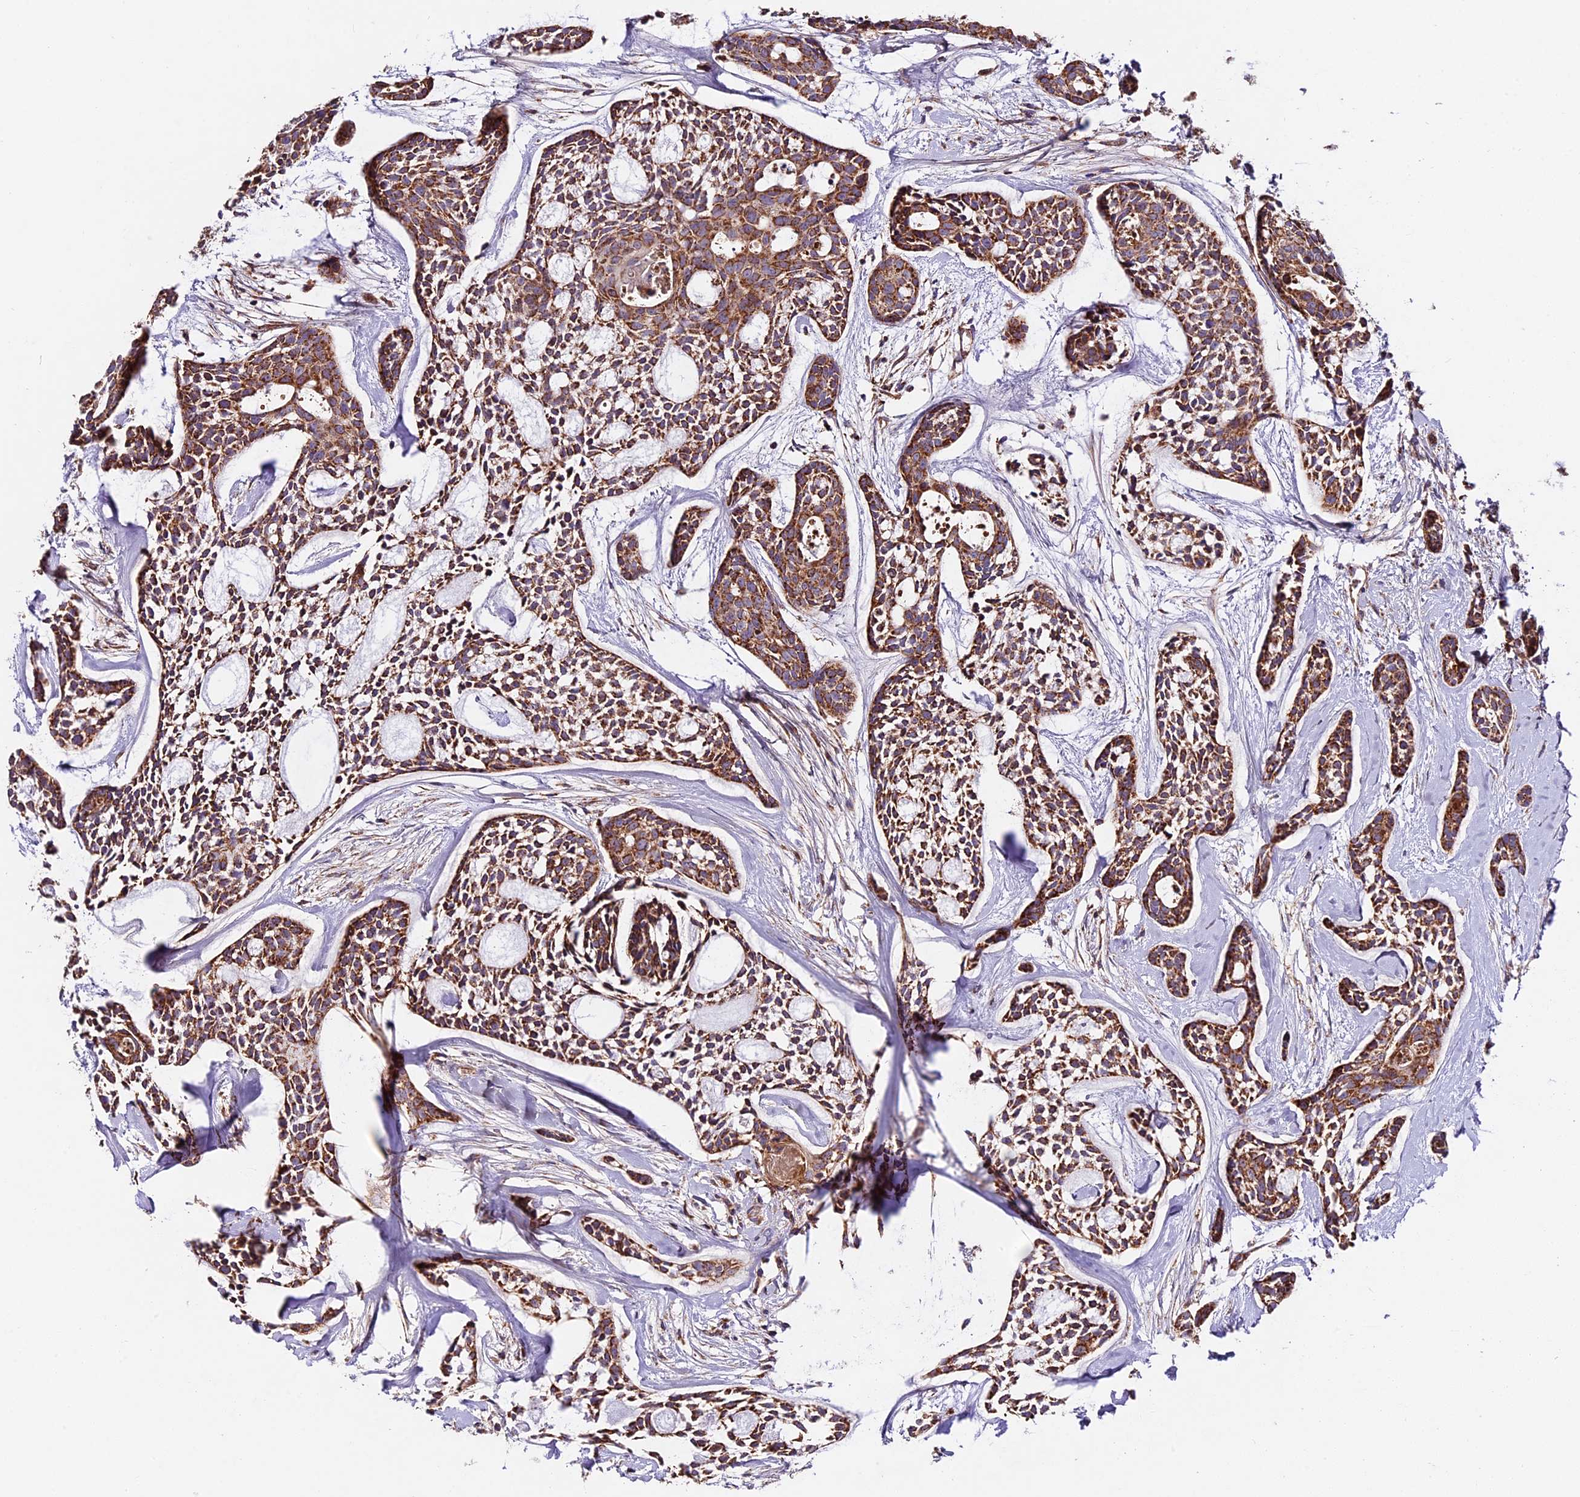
{"staining": {"intensity": "moderate", "quantity": ">75%", "location": "cytoplasmic/membranous"}, "tissue": "head and neck cancer", "cell_type": "Tumor cells", "image_type": "cancer", "snomed": [{"axis": "morphology", "description": "Adenocarcinoma, NOS"}, {"axis": "topography", "description": "Subcutis"}, {"axis": "topography", "description": "Head-Neck"}], "caption": "Head and neck cancer (adenocarcinoma) was stained to show a protein in brown. There is medium levels of moderate cytoplasmic/membranous expression in about >75% of tumor cells. The staining was performed using DAB to visualize the protein expression in brown, while the nuclei were stained in blue with hematoxylin (Magnification: 20x).", "gene": "NDUFA8", "patient": {"sex": "female", "age": 73}}